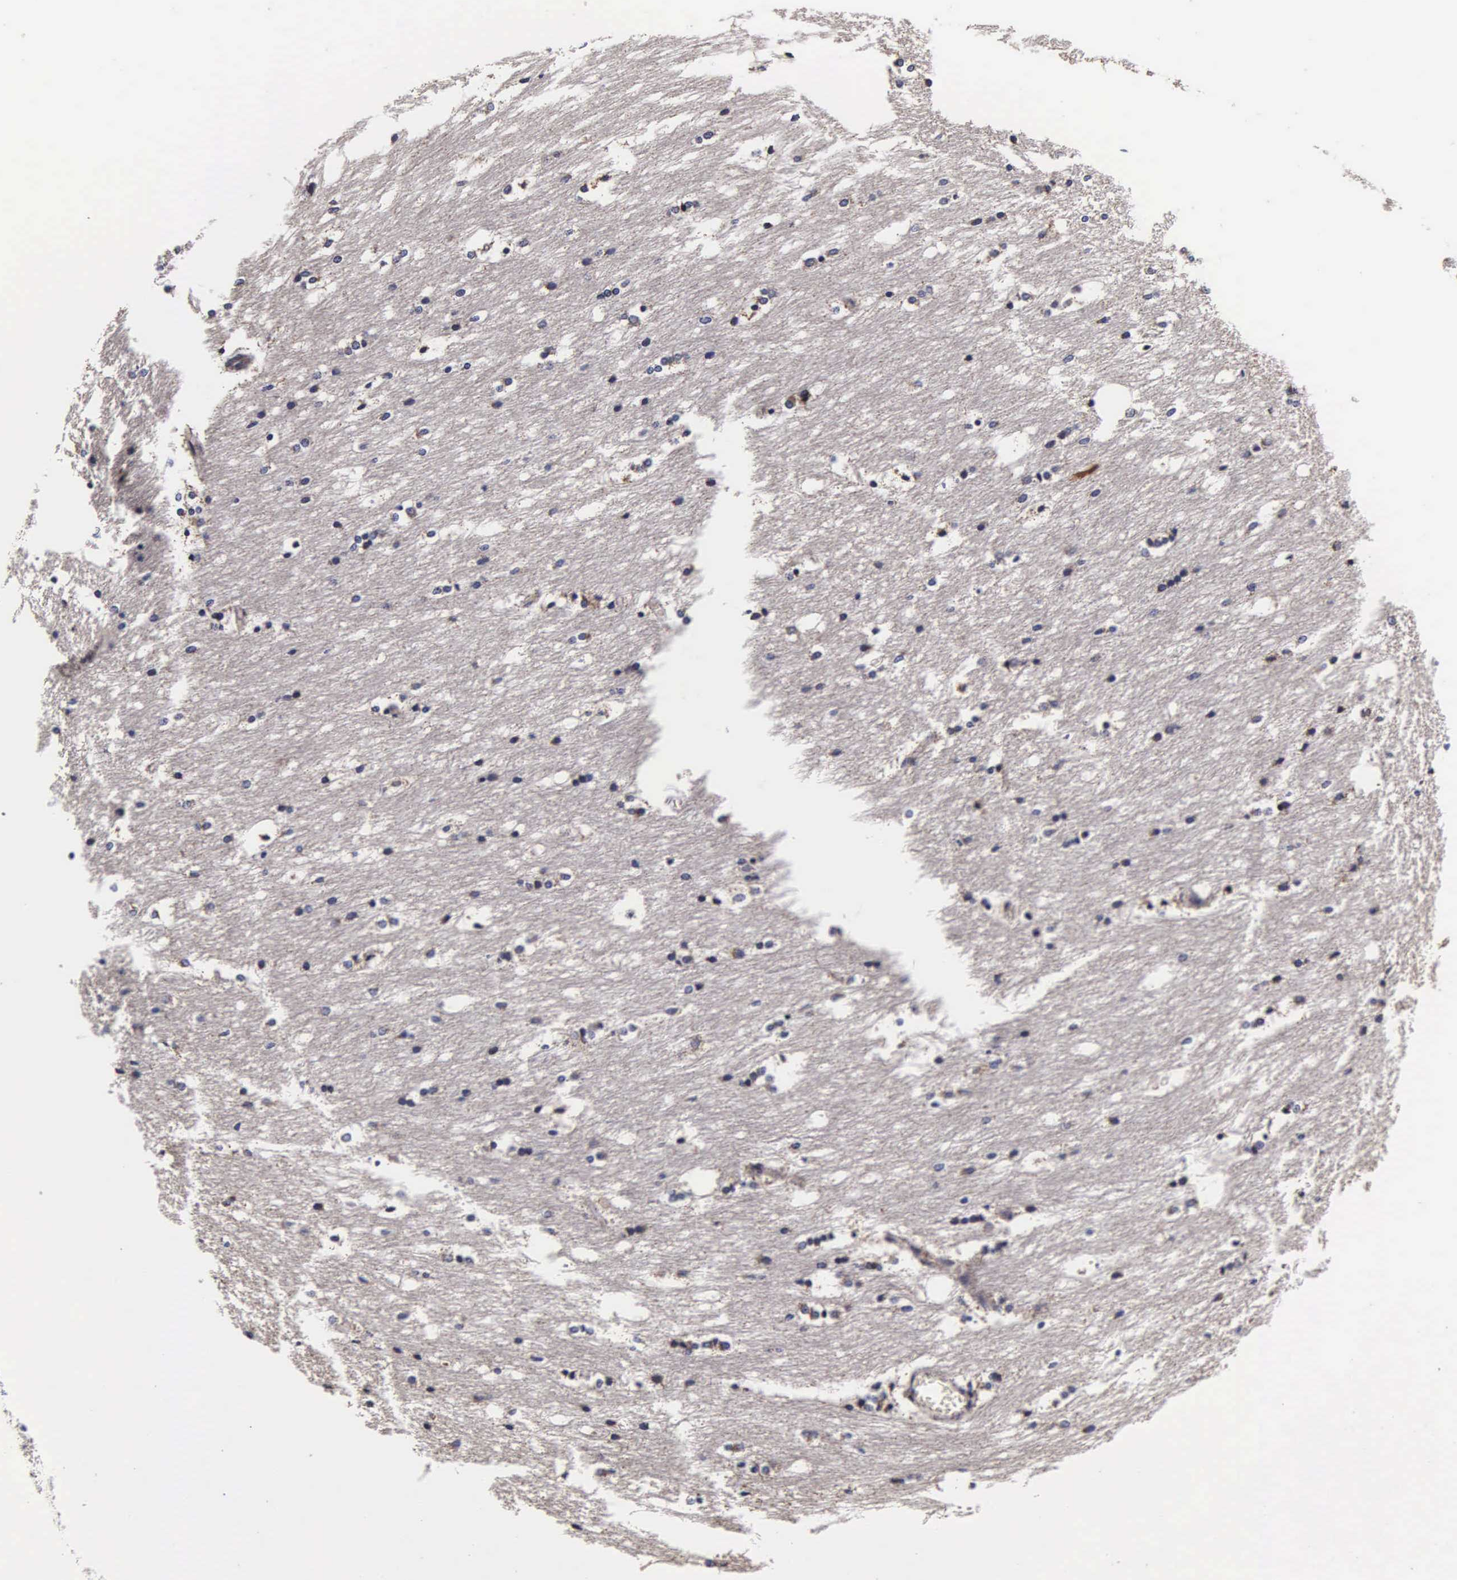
{"staining": {"intensity": "negative", "quantity": "none", "location": "none"}, "tissue": "caudate", "cell_type": "Glial cells", "image_type": "normal", "snomed": [{"axis": "morphology", "description": "Normal tissue, NOS"}, {"axis": "topography", "description": "Lateral ventricle wall"}], "caption": "DAB immunohistochemical staining of normal caudate displays no significant expression in glial cells.", "gene": "PSMA3", "patient": {"sex": "female", "age": 19}}